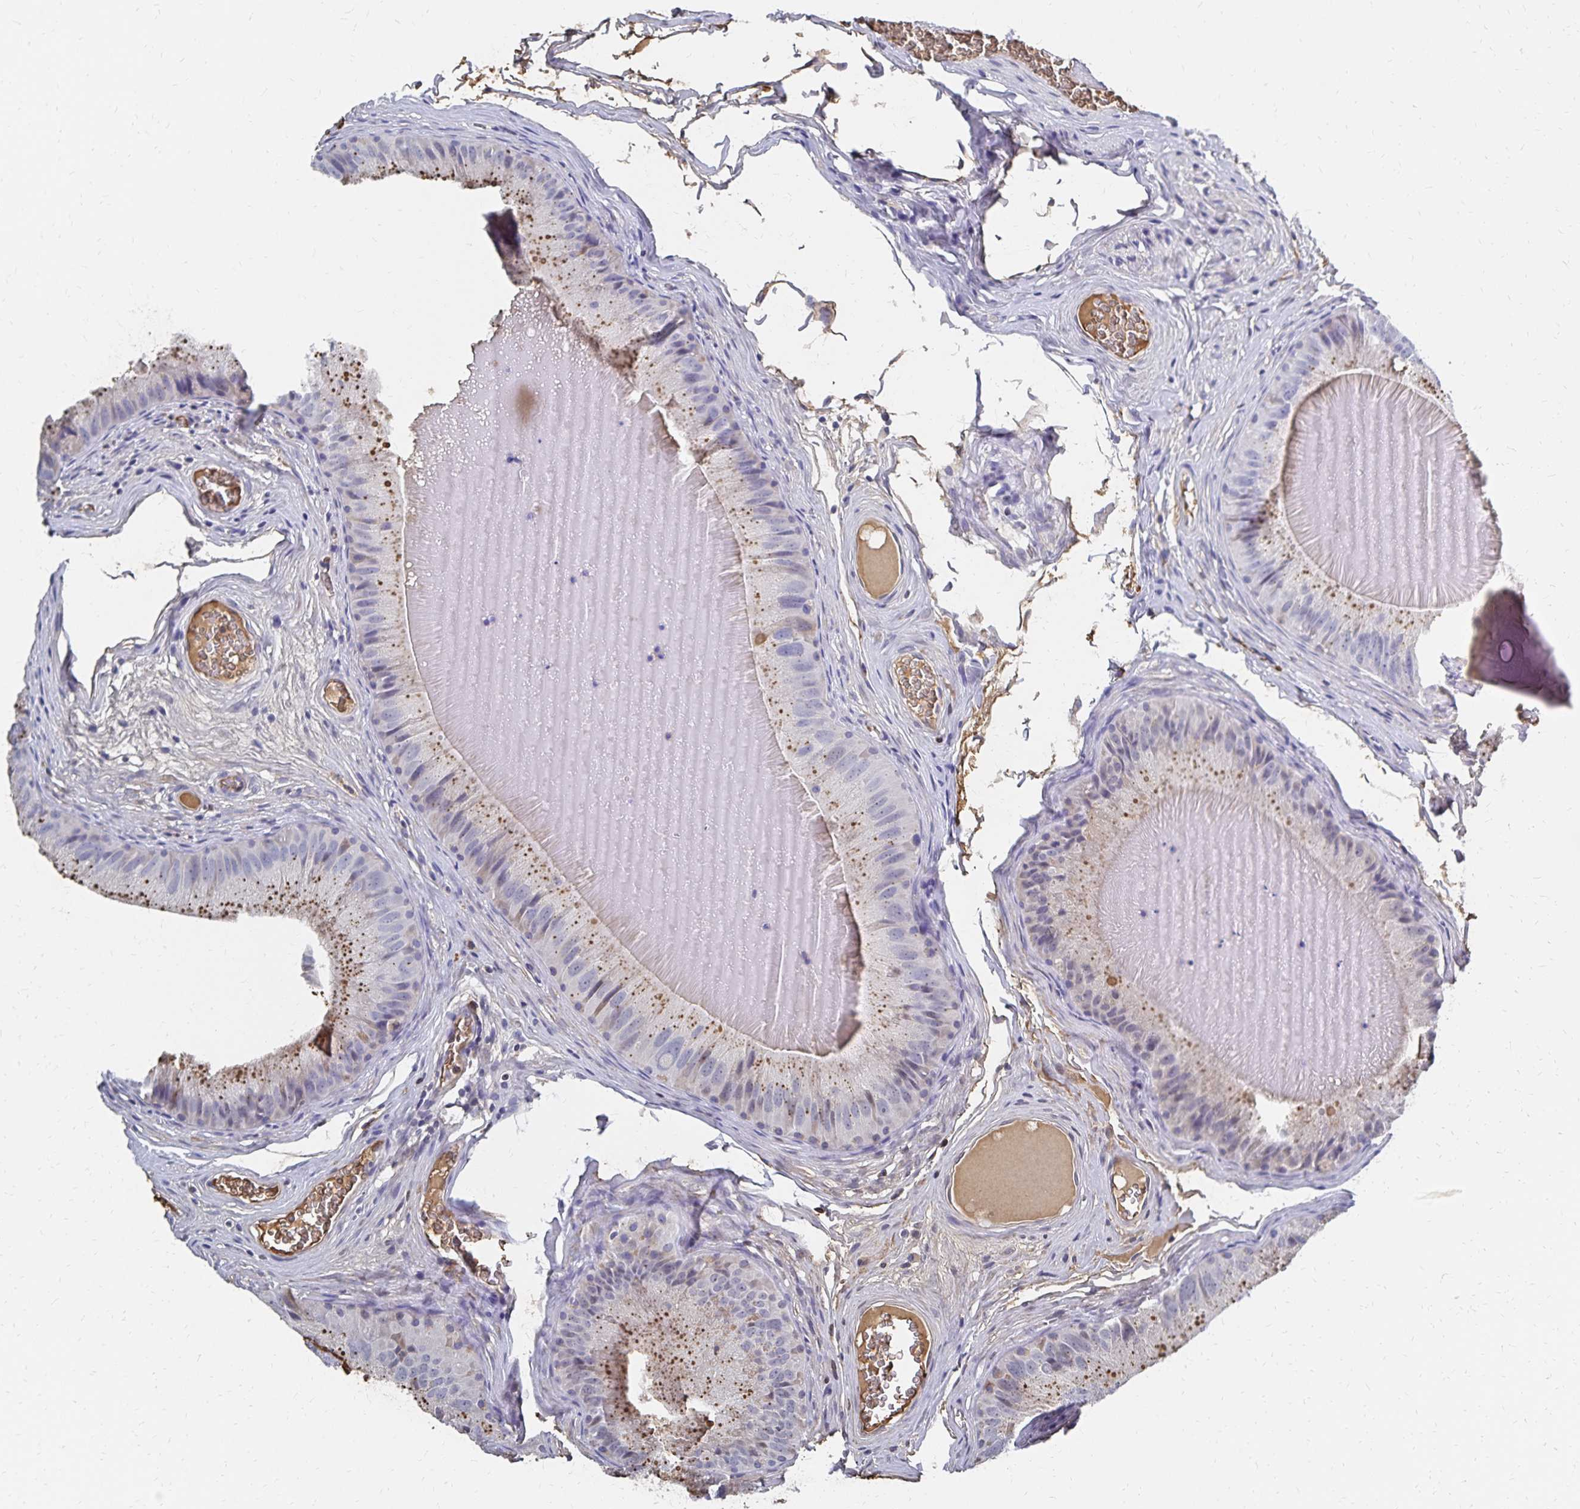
{"staining": {"intensity": "moderate", "quantity": "<25%", "location": "cytoplasmic/membranous"}, "tissue": "epididymis", "cell_type": "Glandular cells", "image_type": "normal", "snomed": [{"axis": "morphology", "description": "Normal tissue, NOS"}, {"axis": "topography", "description": "Epididymis, spermatic cord, NOS"}], "caption": "This image exhibits unremarkable epididymis stained with immunohistochemistry (IHC) to label a protein in brown. The cytoplasmic/membranous of glandular cells show moderate positivity for the protein. Nuclei are counter-stained blue.", "gene": "KISS1", "patient": {"sex": "male", "age": 39}}